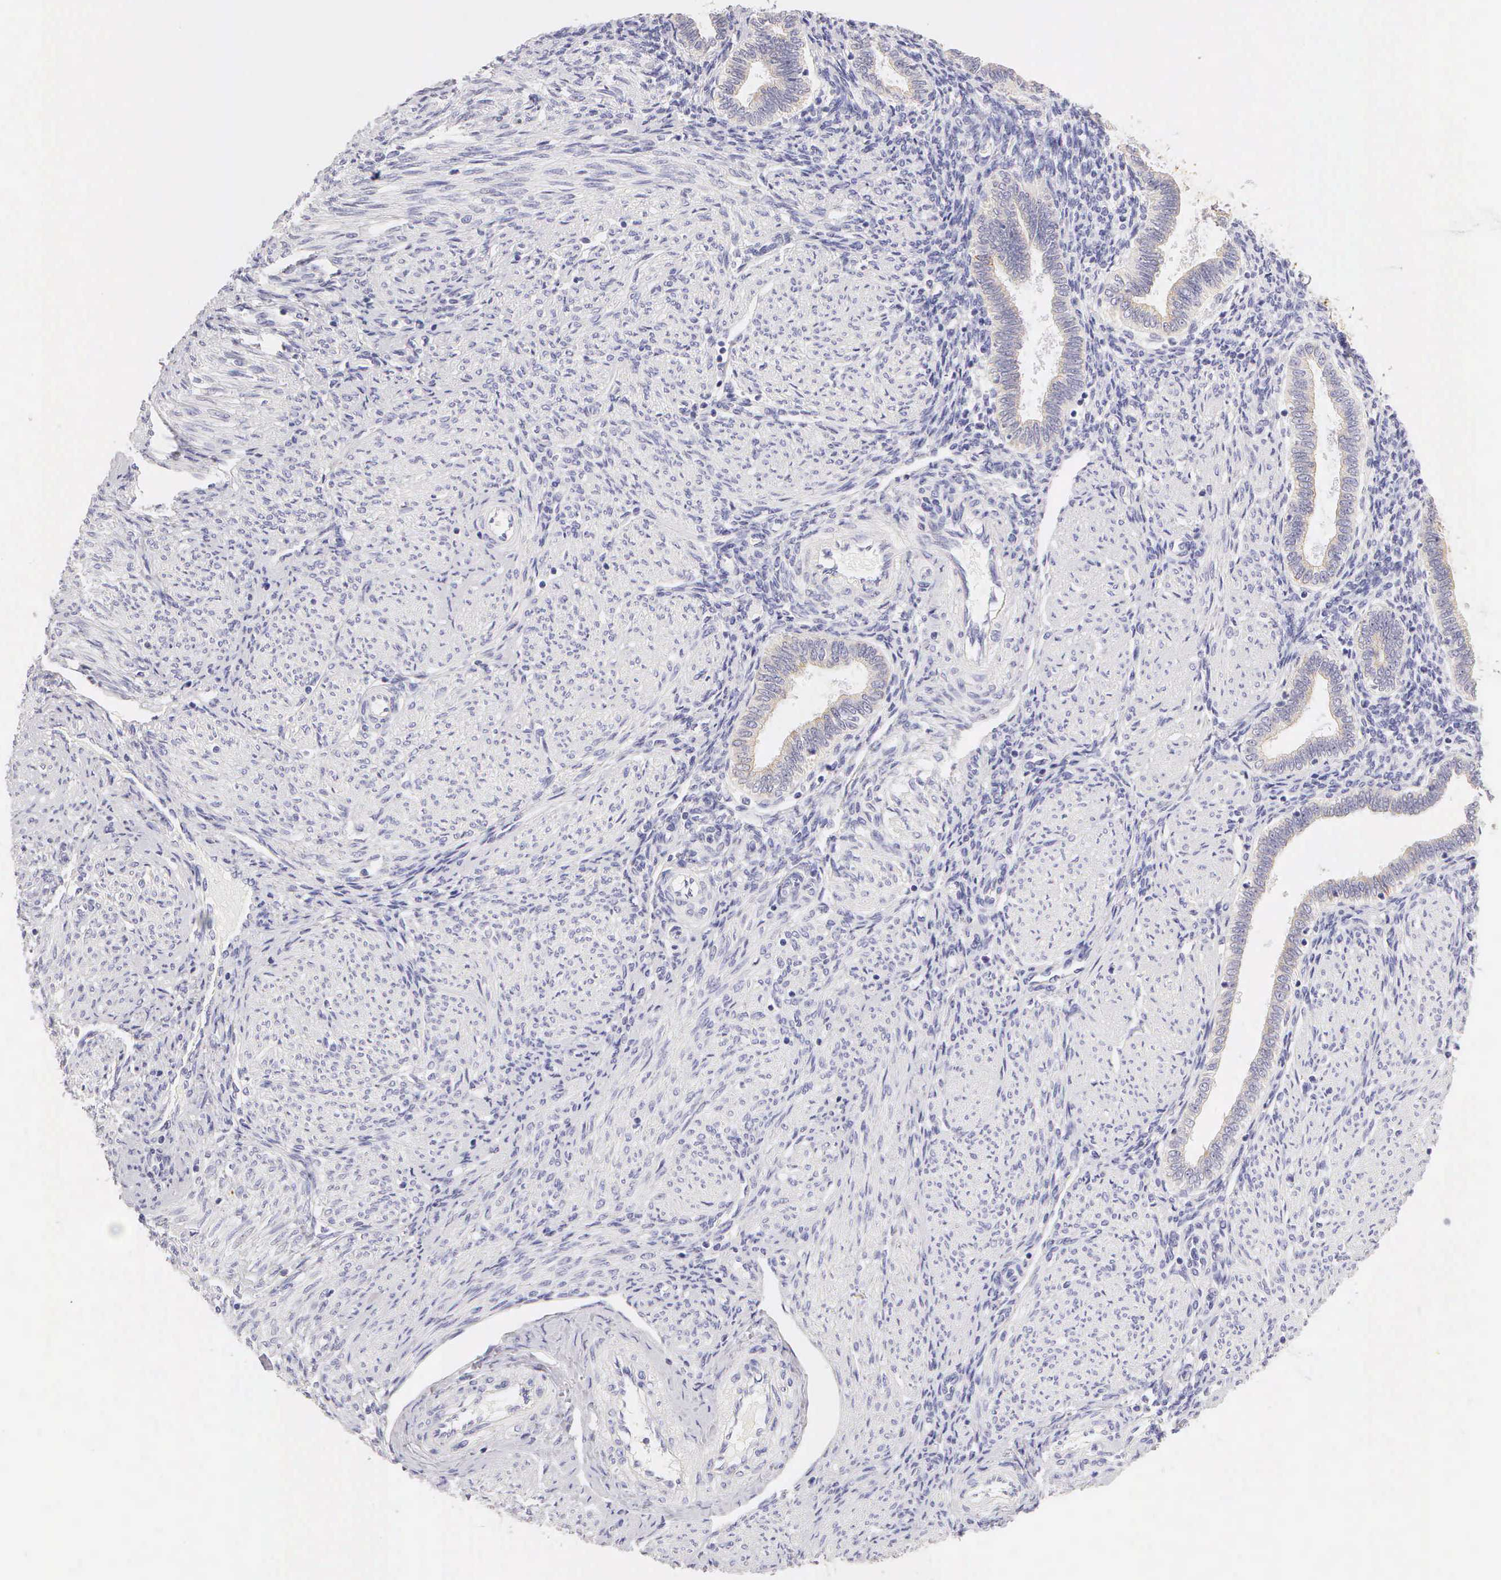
{"staining": {"intensity": "negative", "quantity": "none", "location": "none"}, "tissue": "endometrium", "cell_type": "Cells in endometrial stroma", "image_type": "normal", "snomed": [{"axis": "morphology", "description": "Normal tissue, NOS"}, {"axis": "topography", "description": "Endometrium"}], "caption": "IHC image of normal endometrium stained for a protein (brown), which demonstrates no staining in cells in endometrial stroma. (DAB immunohistochemistry visualized using brightfield microscopy, high magnification).", "gene": "KRT17", "patient": {"sex": "female", "age": 36}}